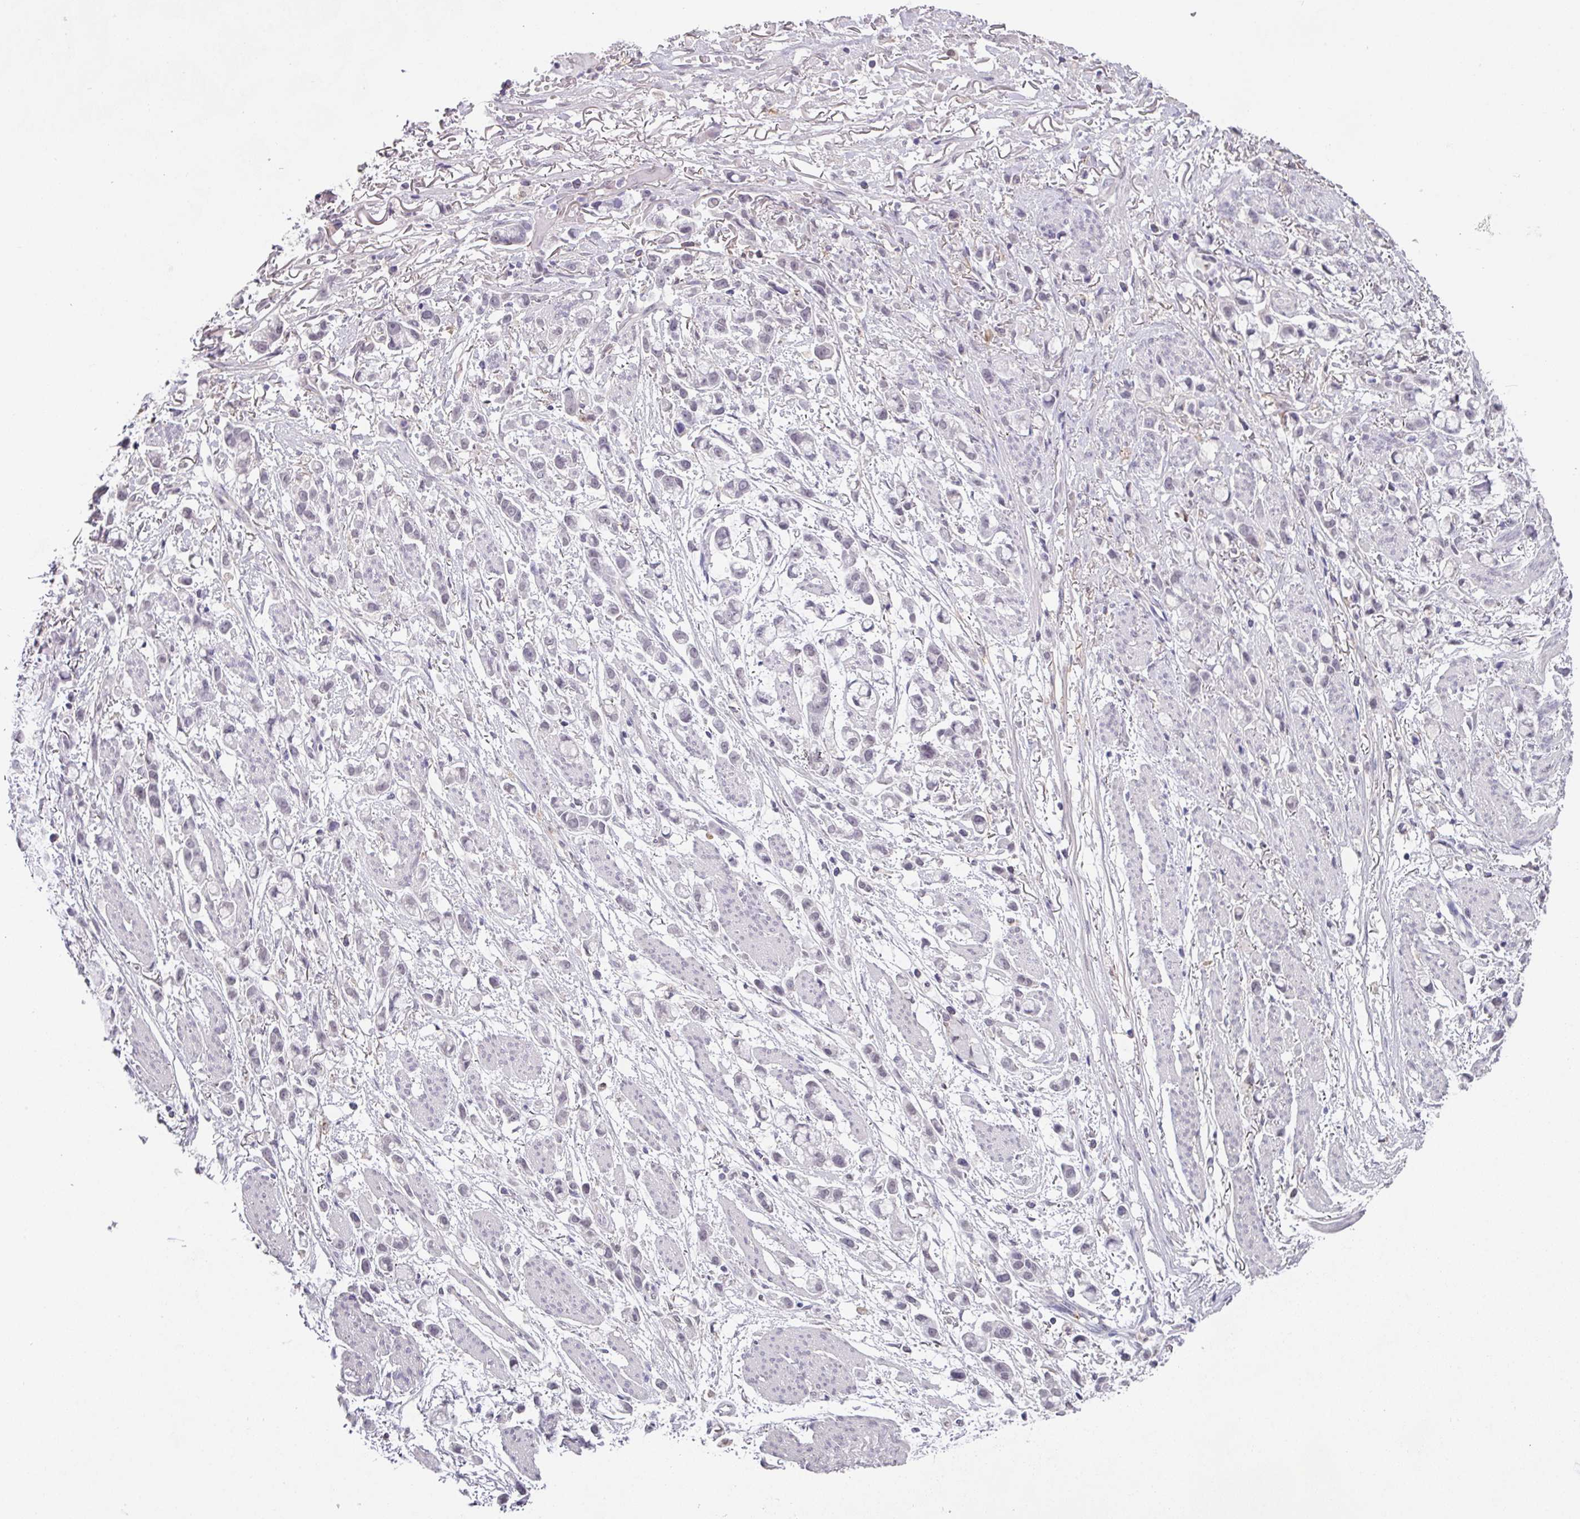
{"staining": {"intensity": "negative", "quantity": "none", "location": "none"}, "tissue": "stomach cancer", "cell_type": "Tumor cells", "image_type": "cancer", "snomed": [{"axis": "morphology", "description": "Adenocarcinoma, NOS"}, {"axis": "topography", "description": "Stomach"}], "caption": "Stomach cancer stained for a protein using immunohistochemistry (IHC) demonstrates no positivity tumor cells.", "gene": "C1QB", "patient": {"sex": "female", "age": 81}}